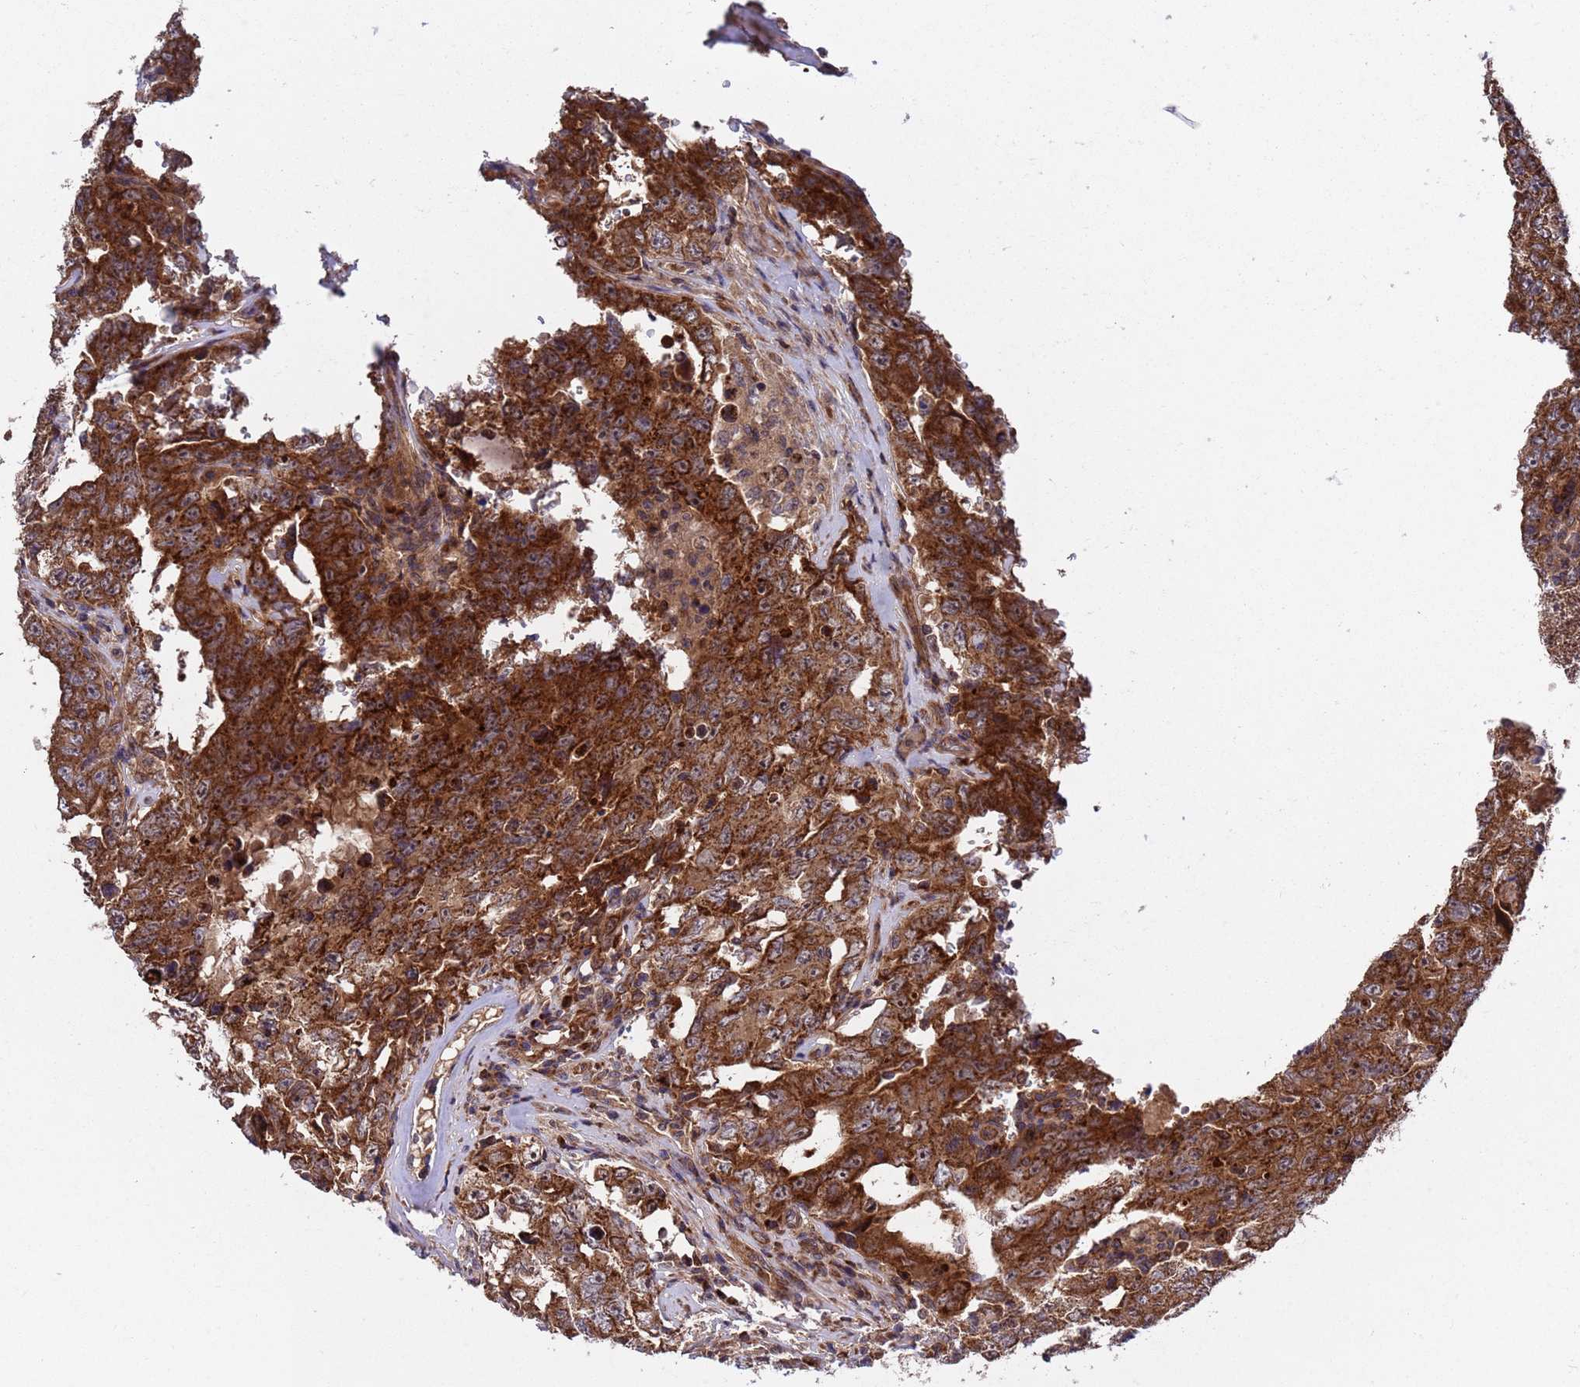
{"staining": {"intensity": "strong", "quantity": ">75%", "location": "cytoplasmic/membranous"}, "tissue": "testis cancer", "cell_type": "Tumor cells", "image_type": "cancer", "snomed": [{"axis": "morphology", "description": "Carcinoma, Embryonal, NOS"}, {"axis": "topography", "description": "Testis"}], "caption": "Immunohistochemistry (IHC) of human embryonal carcinoma (testis) exhibits high levels of strong cytoplasmic/membranous positivity in about >75% of tumor cells. The protein is stained brown, and the nuclei are stained in blue (DAB (3,3'-diaminobenzidine) IHC with brightfield microscopy, high magnification).", "gene": "TSR3", "patient": {"sex": "male", "age": 26}}